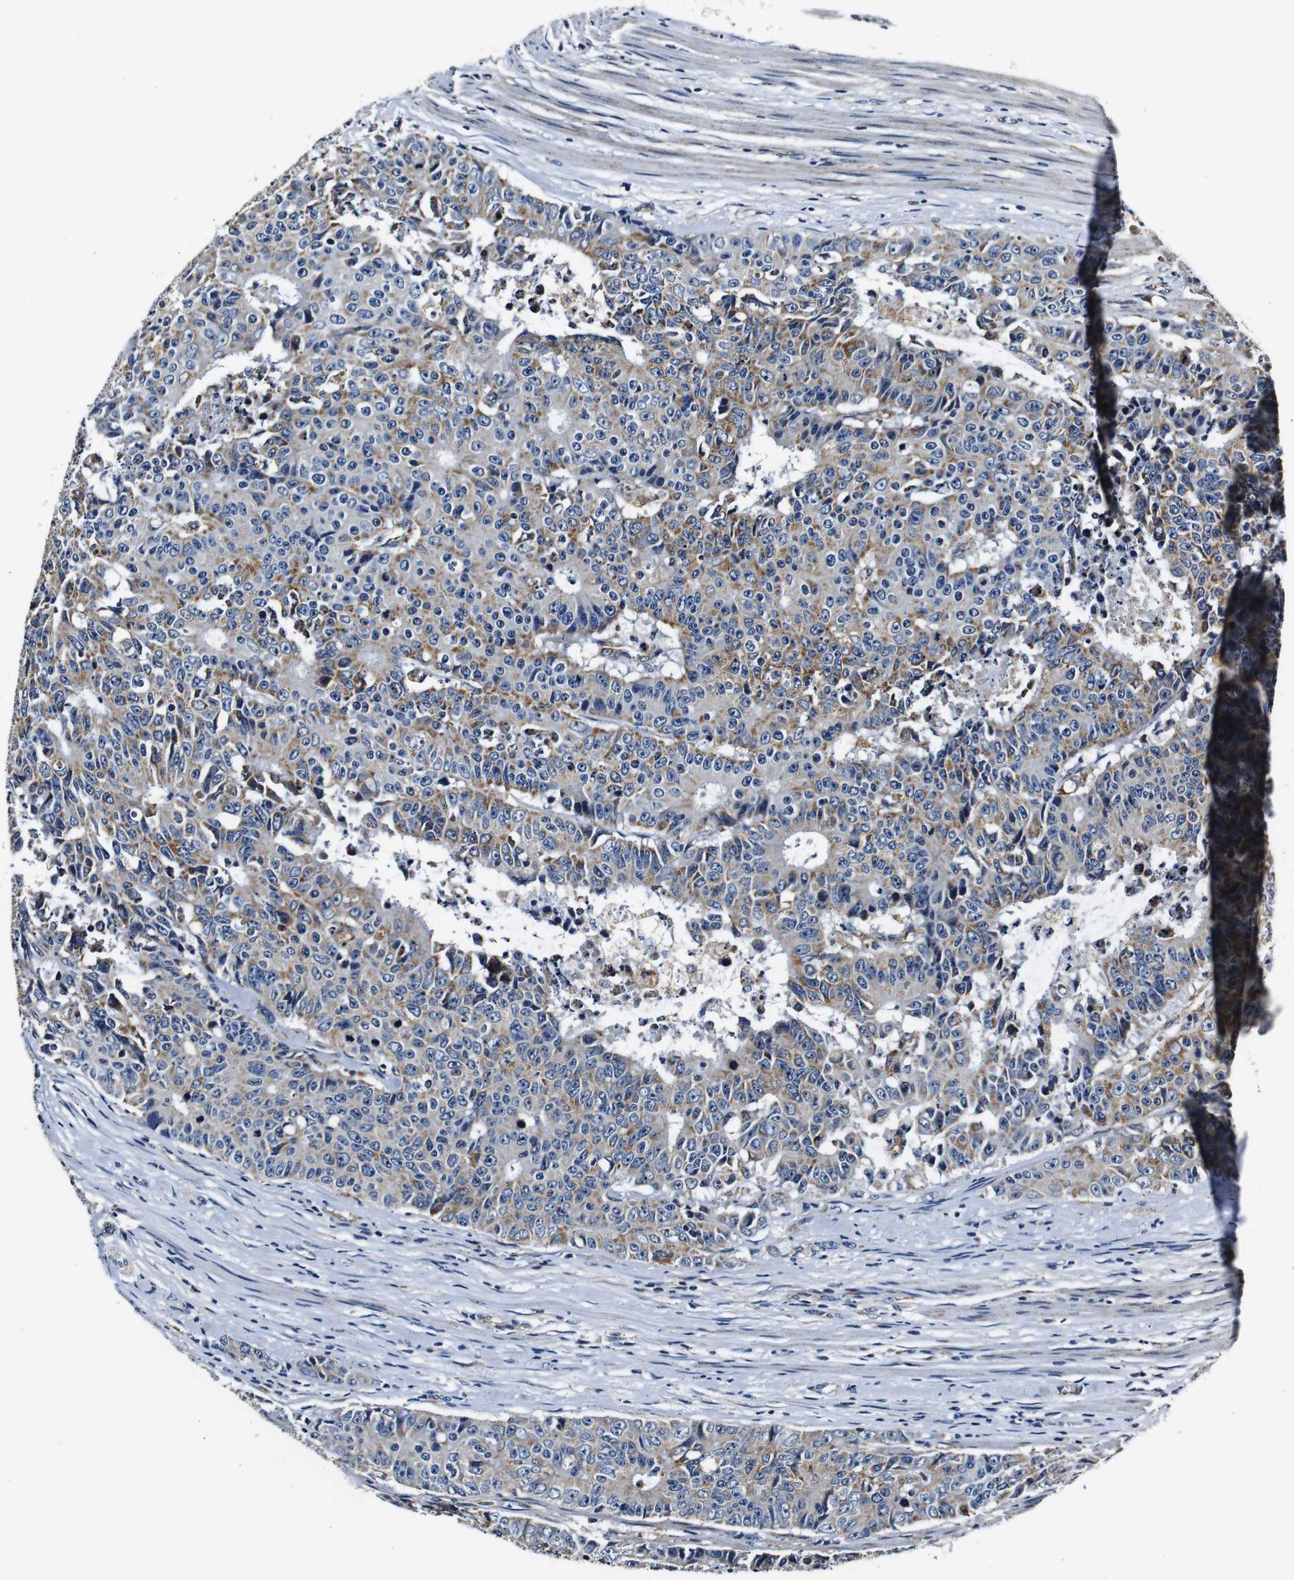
{"staining": {"intensity": "moderate", "quantity": "<25%", "location": "cytoplasmic/membranous"}, "tissue": "colorectal cancer", "cell_type": "Tumor cells", "image_type": "cancer", "snomed": [{"axis": "morphology", "description": "Adenocarcinoma, NOS"}, {"axis": "topography", "description": "Colon"}], "caption": "An immunohistochemistry image of tumor tissue is shown. Protein staining in brown labels moderate cytoplasmic/membranous positivity in colorectal cancer within tumor cells.", "gene": "HK1", "patient": {"sex": "female", "age": 86}}